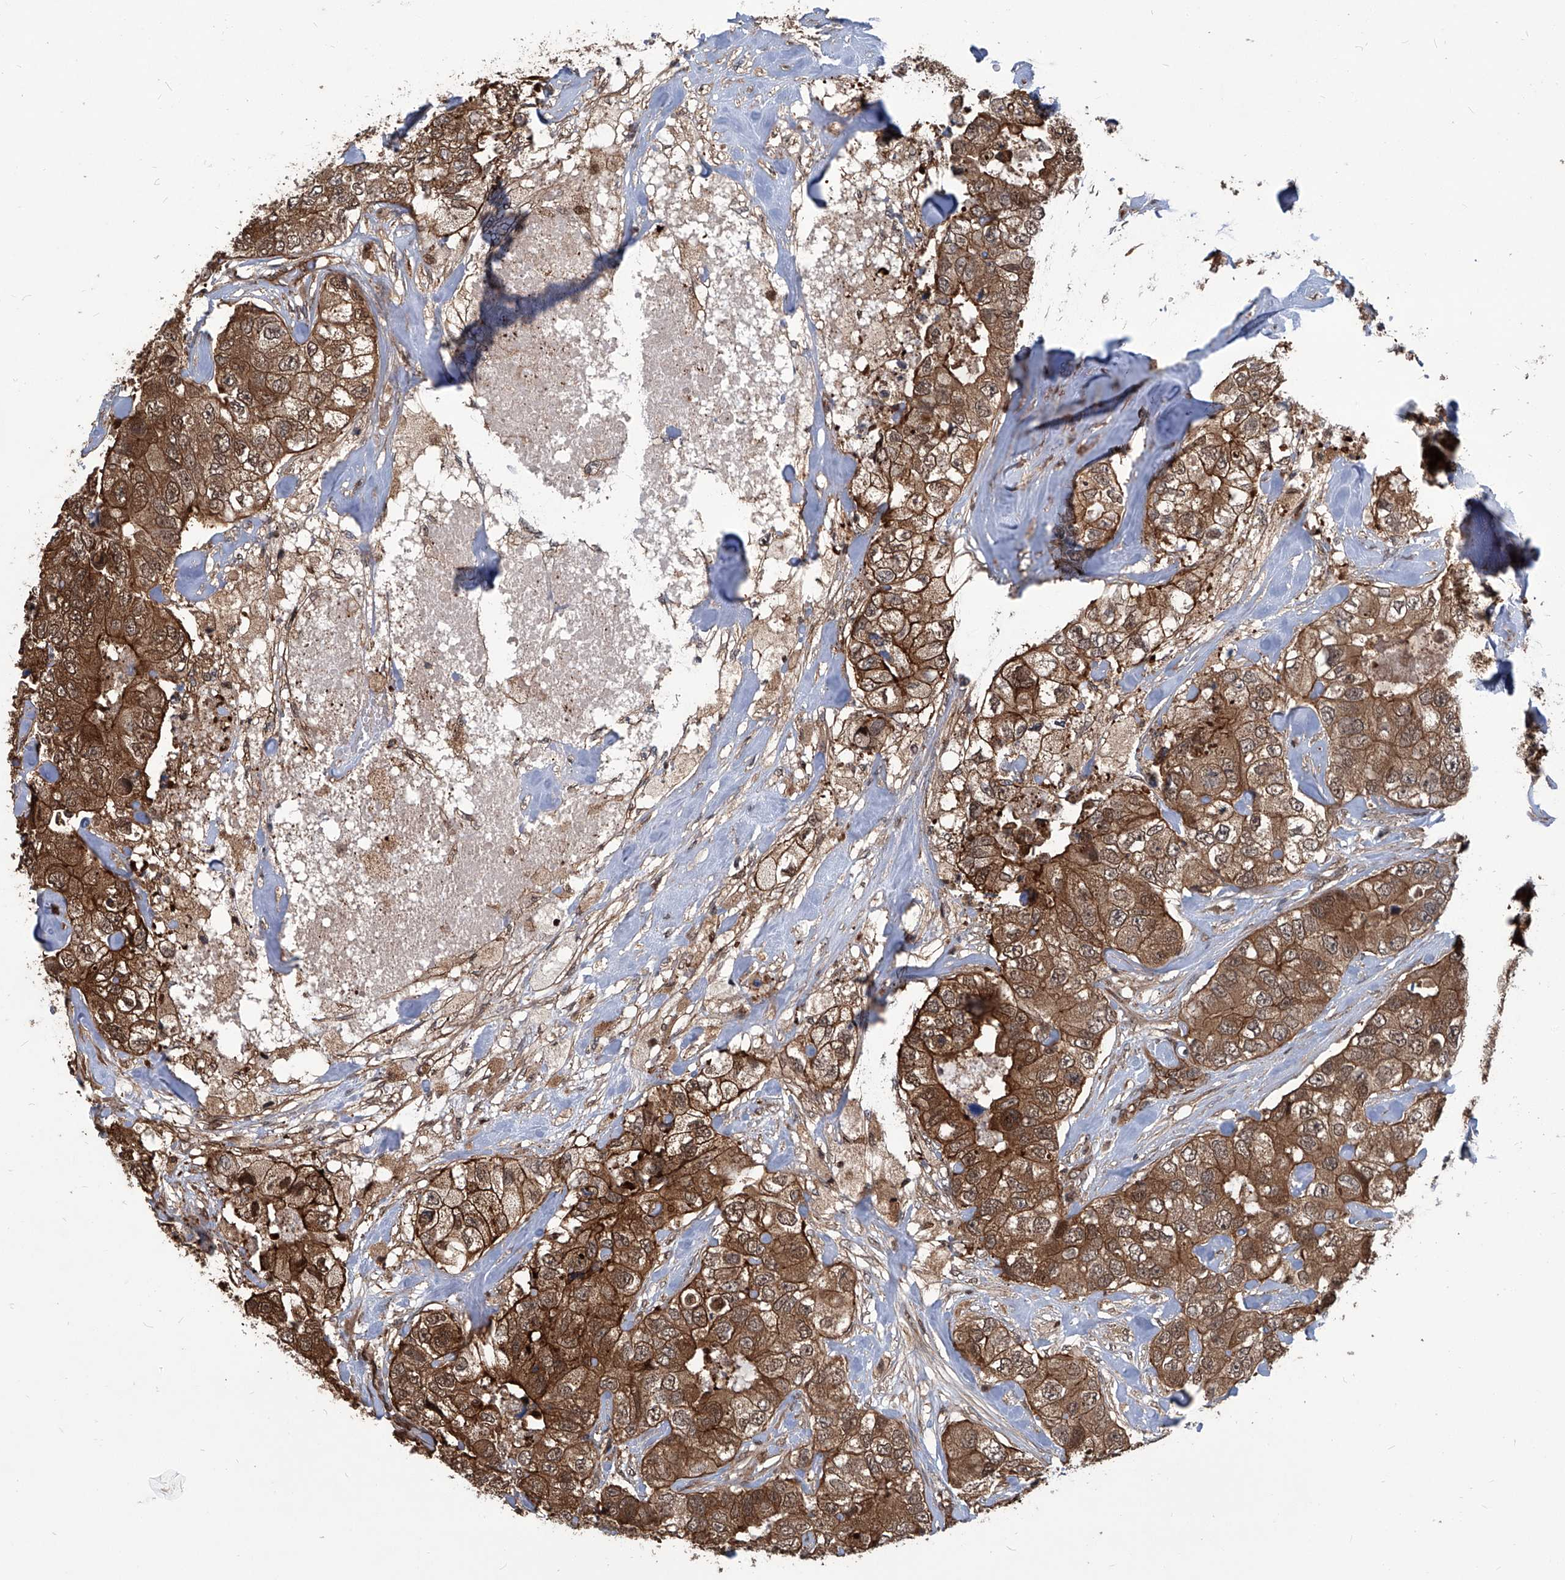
{"staining": {"intensity": "moderate", "quantity": ">75%", "location": "cytoplasmic/membranous"}, "tissue": "breast cancer", "cell_type": "Tumor cells", "image_type": "cancer", "snomed": [{"axis": "morphology", "description": "Duct carcinoma"}, {"axis": "topography", "description": "Breast"}], "caption": "IHC (DAB) staining of infiltrating ductal carcinoma (breast) shows moderate cytoplasmic/membranous protein staining in about >75% of tumor cells. (DAB IHC with brightfield microscopy, high magnification).", "gene": "PSMB1", "patient": {"sex": "female", "age": 62}}